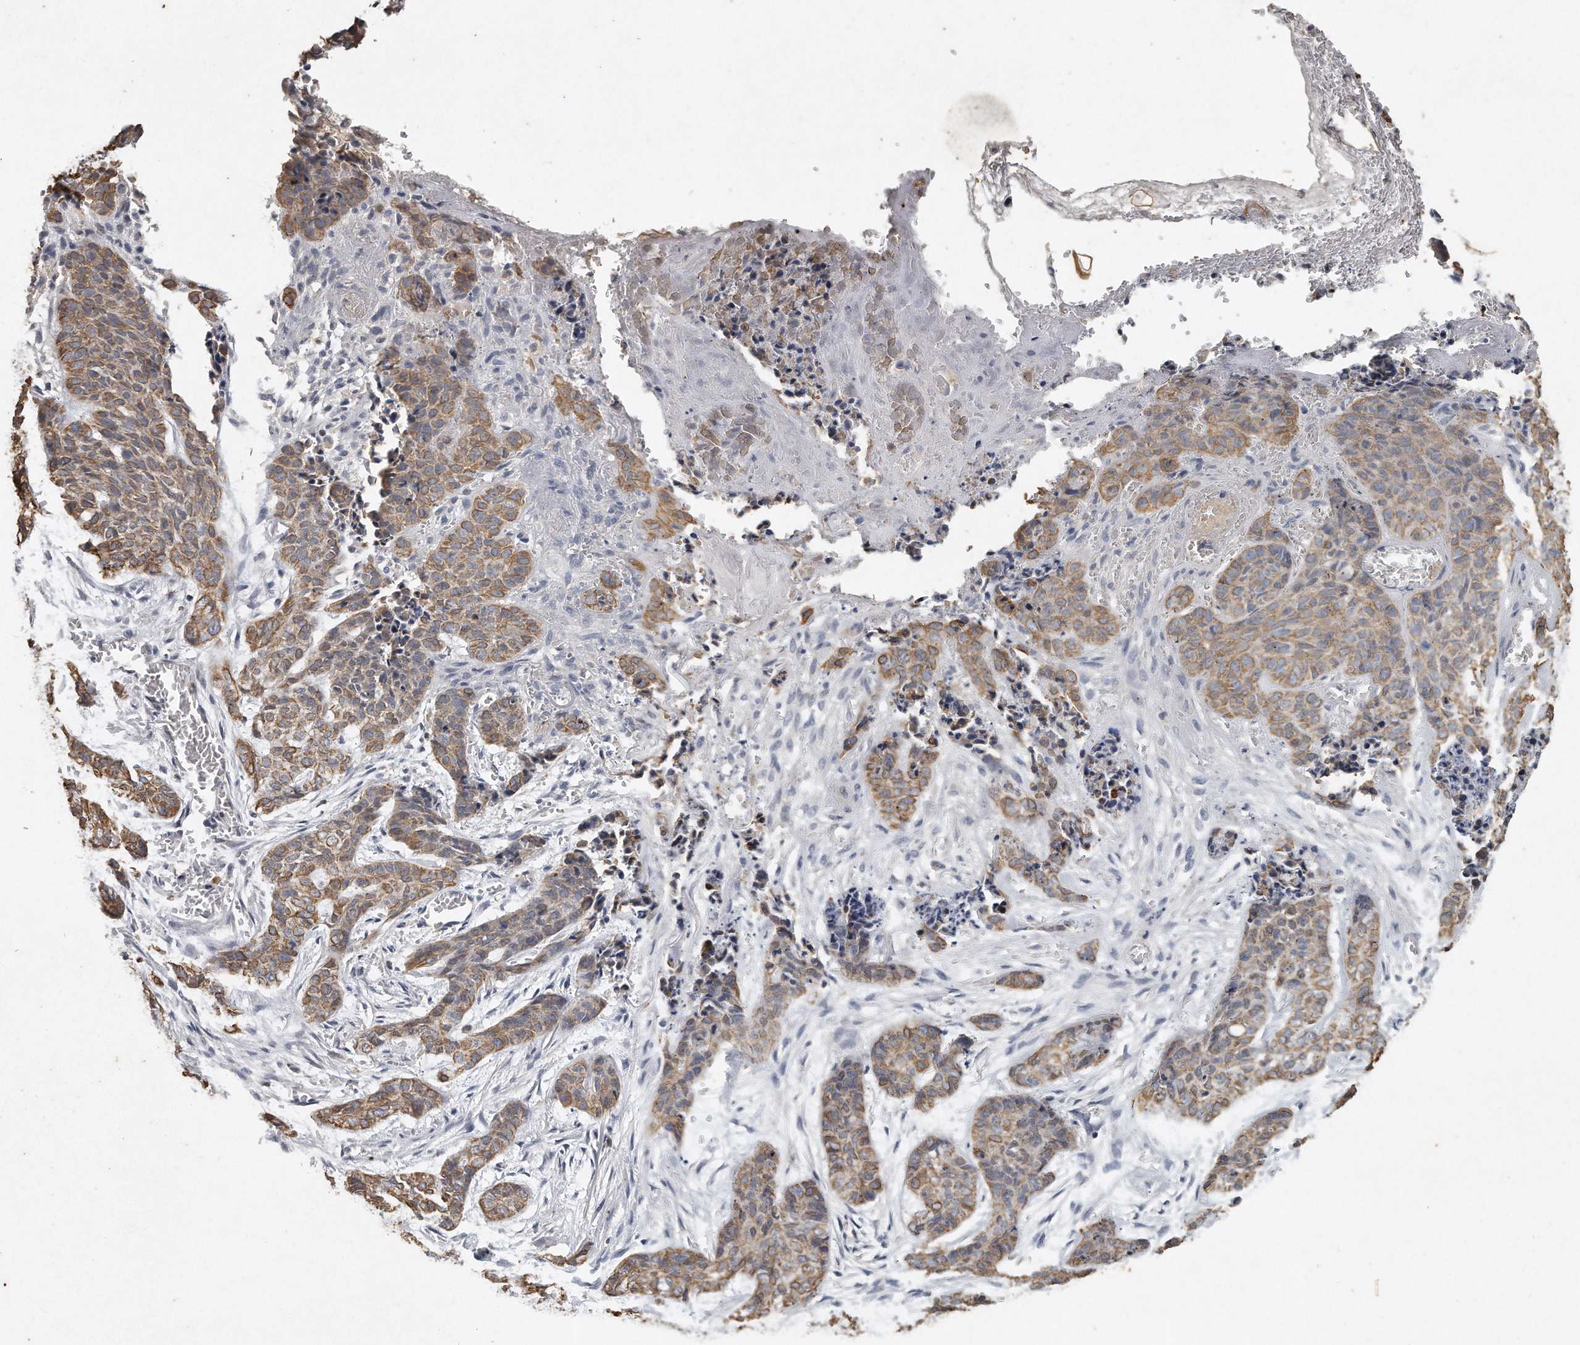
{"staining": {"intensity": "moderate", "quantity": ">75%", "location": "cytoplasmic/membranous"}, "tissue": "skin cancer", "cell_type": "Tumor cells", "image_type": "cancer", "snomed": [{"axis": "morphology", "description": "Basal cell carcinoma"}, {"axis": "topography", "description": "Skin"}], "caption": "Protein analysis of skin basal cell carcinoma tissue shows moderate cytoplasmic/membranous staining in about >75% of tumor cells. (Stains: DAB in brown, nuclei in blue, Microscopy: brightfield microscopy at high magnification).", "gene": "CAMK1", "patient": {"sex": "female", "age": 64}}